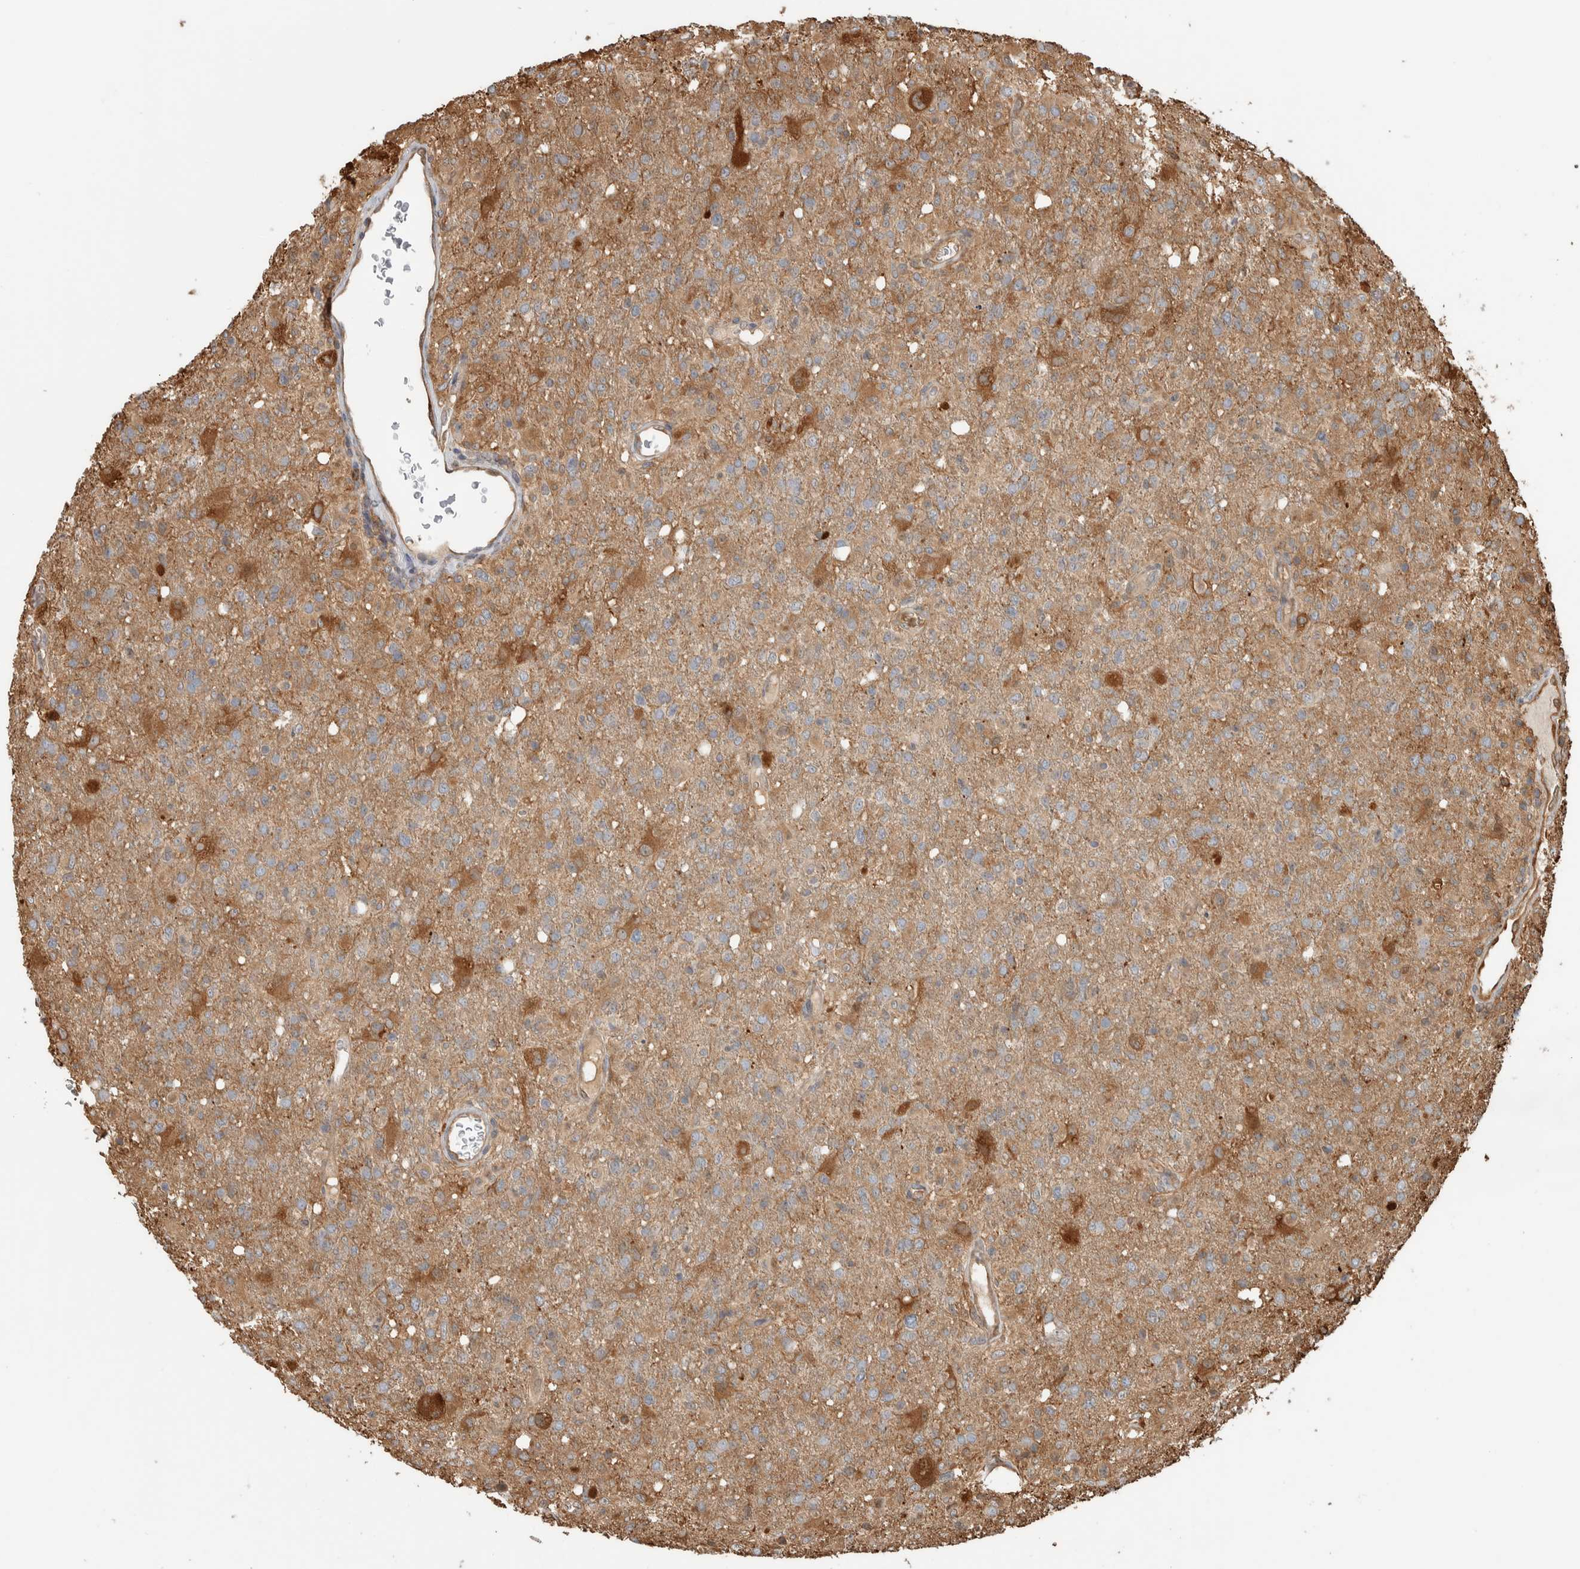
{"staining": {"intensity": "moderate", "quantity": ">75%", "location": "cytoplasmic/membranous"}, "tissue": "glioma", "cell_type": "Tumor cells", "image_type": "cancer", "snomed": [{"axis": "morphology", "description": "Glioma, malignant, High grade"}, {"axis": "topography", "description": "Brain"}], "caption": "Immunohistochemistry image of neoplastic tissue: glioma stained using IHC reveals medium levels of moderate protein expression localized specifically in the cytoplasmic/membranous of tumor cells, appearing as a cytoplasmic/membranous brown color.", "gene": "CNTROB", "patient": {"sex": "female", "age": 57}}